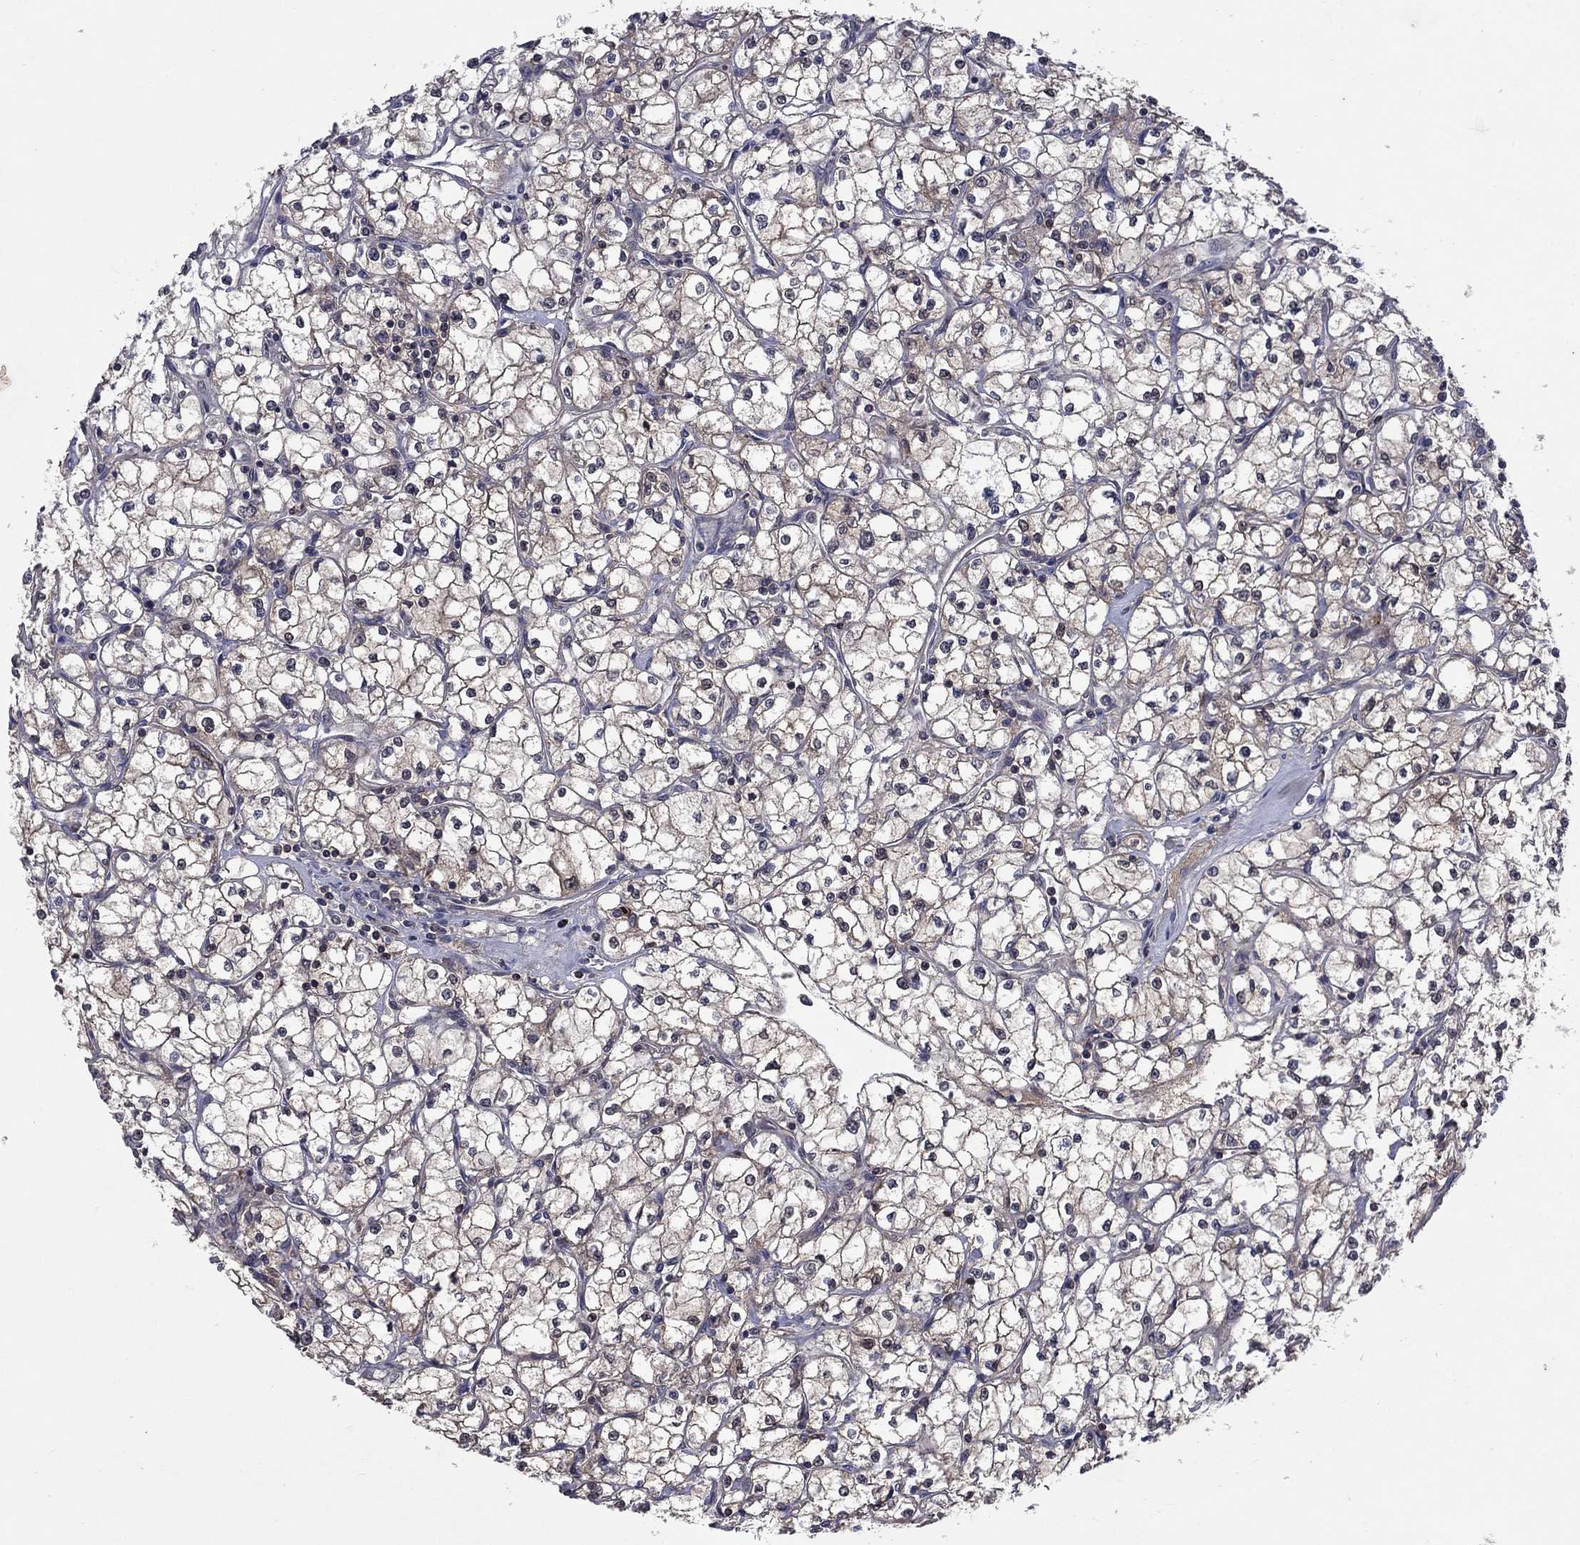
{"staining": {"intensity": "weak", "quantity": "<25%", "location": "cytoplasmic/membranous"}, "tissue": "renal cancer", "cell_type": "Tumor cells", "image_type": "cancer", "snomed": [{"axis": "morphology", "description": "Adenocarcinoma, NOS"}, {"axis": "topography", "description": "Kidney"}], "caption": "IHC of human renal adenocarcinoma displays no expression in tumor cells.", "gene": "IAH1", "patient": {"sex": "male", "age": 67}}